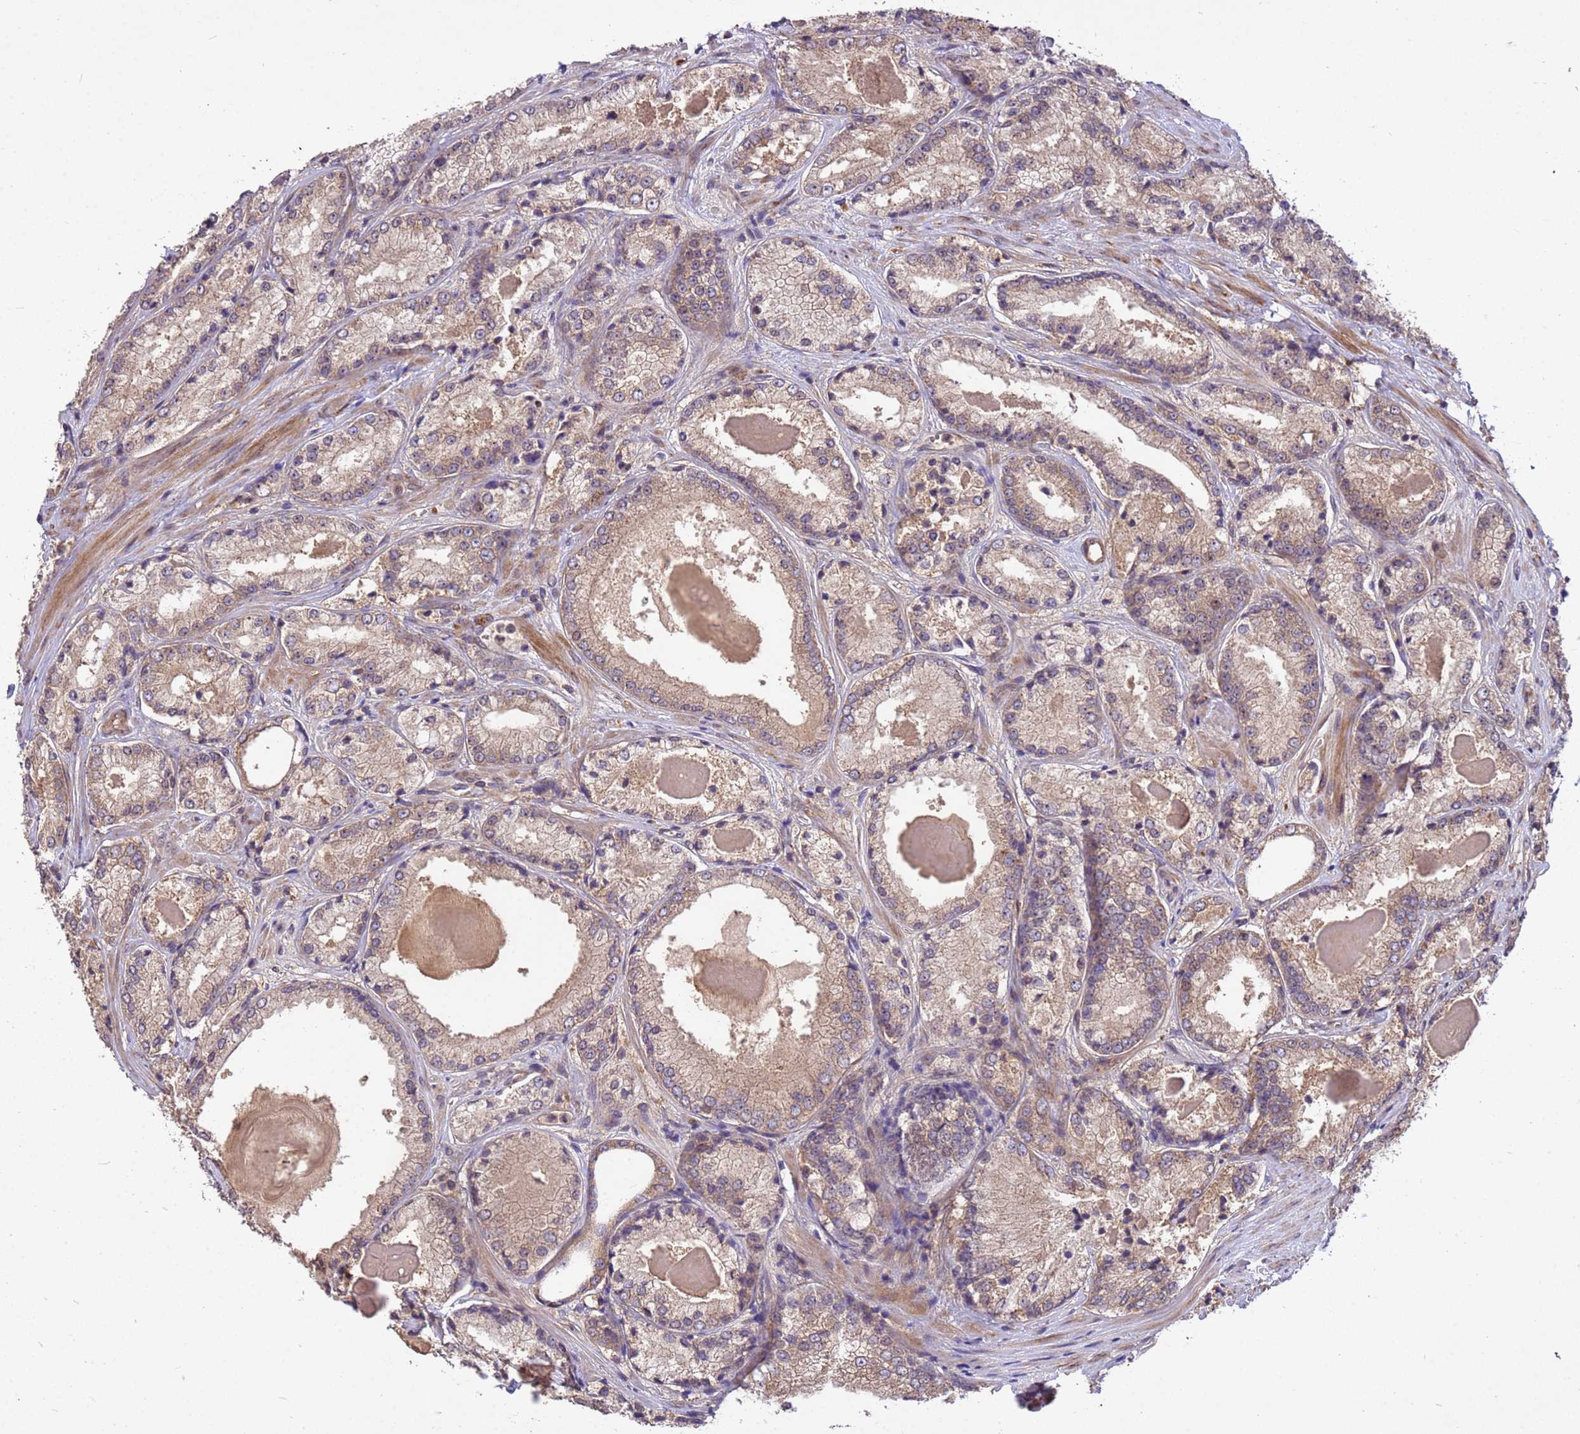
{"staining": {"intensity": "weak", "quantity": ">75%", "location": "cytoplasmic/membranous"}, "tissue": "prostate cancer", "cell_type": "Tumor cells", "image_type": "cancer", "snomed": [{"axis": "morphology", "description": "Adenocarcinoma, Low grade"}, {"axis": "topography", "description": "Prostate"}], "caption": "IHC (DAB (3,3'-diaminobenzidine)) staining of prostate adenocarcinoma (low-grade) exhibits weak cytoplasmic/membranous protein positivity in about >75% of tumor cells. (DAB IHC, brown staining for protein, blue staining for nuclei).", "gene": "PPP2CB", "patient": {"sex": "male", "age": 68}}